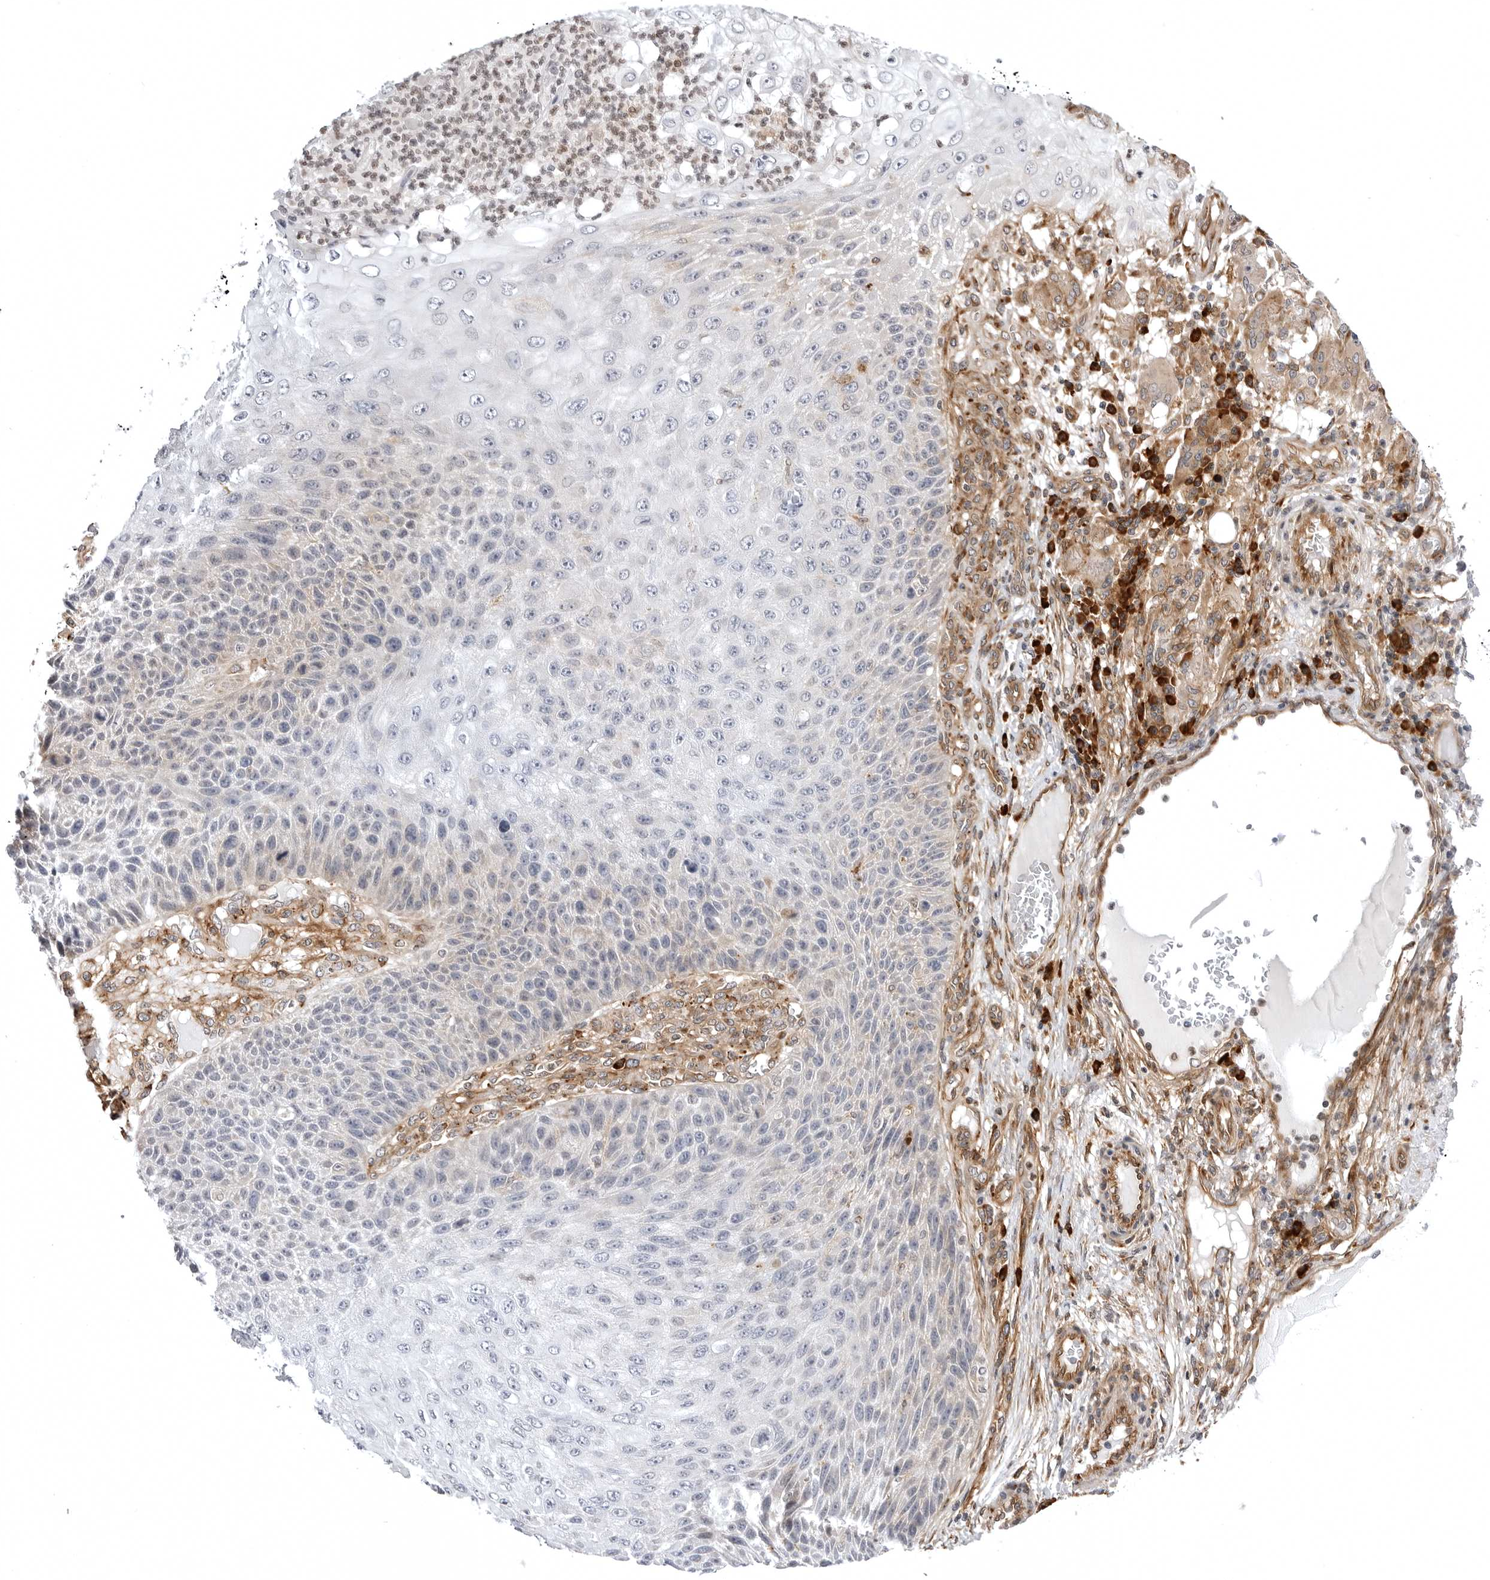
{"staining": {"intensity": "negative", "quantity": "none", "location": "none"}, "tissue": "skin cancer", "cell_type": "Tumor cells", "image_type": "cancer", "snomed": [{"axis": "morphology", "description": "Squamous cell carcinoma, NOS"}, {"axis": "topography", "description": "Skin"}], "caption": "Histopathology image shows no significant protein positivity in tumor cells of skin cancer. (DAB IHC with hematoxylin counter stain).", "gene": "ARL5A", "patient": {"sex": "female", "age": 88}}